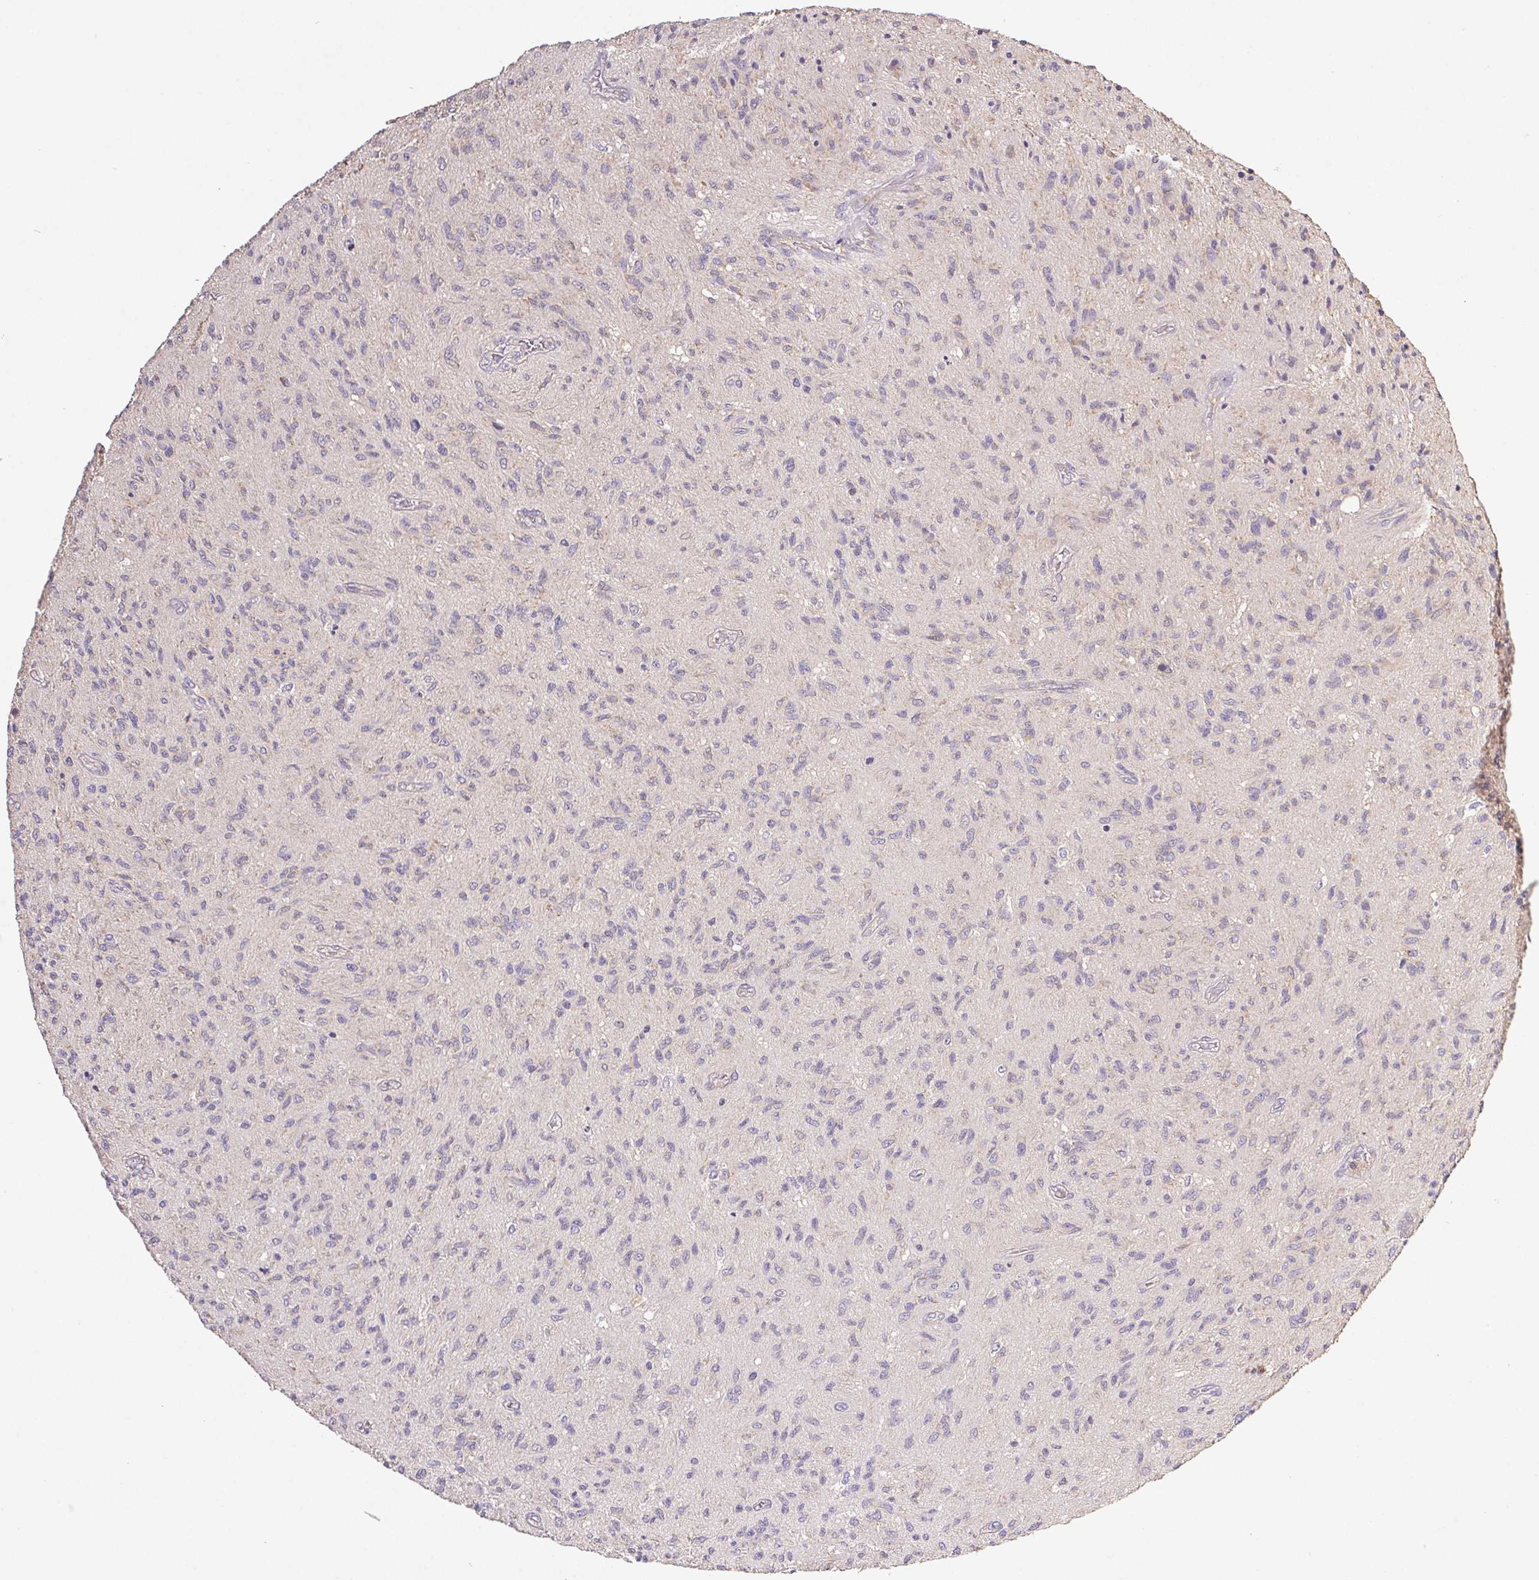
{"staining": {"intensity": "negative", "quantity": "none", "location": "none"}, "tissue": "glioma", "cell_type": "Tumor cells", "image_type": "cancer", "snomed": [{"axis": "morphology", "description": "Glioma, malignant, High grade"}, {"axis": "topography", "description": "Brain"}], "caption": "DAB (3,3'-diaminobenzidine) immunohistochemical staining of human malignant high-grade glioma shows no significant staining in tumor cells.", "gene": "RAB11A", "patient": {"sex": "male", "age": 54}}